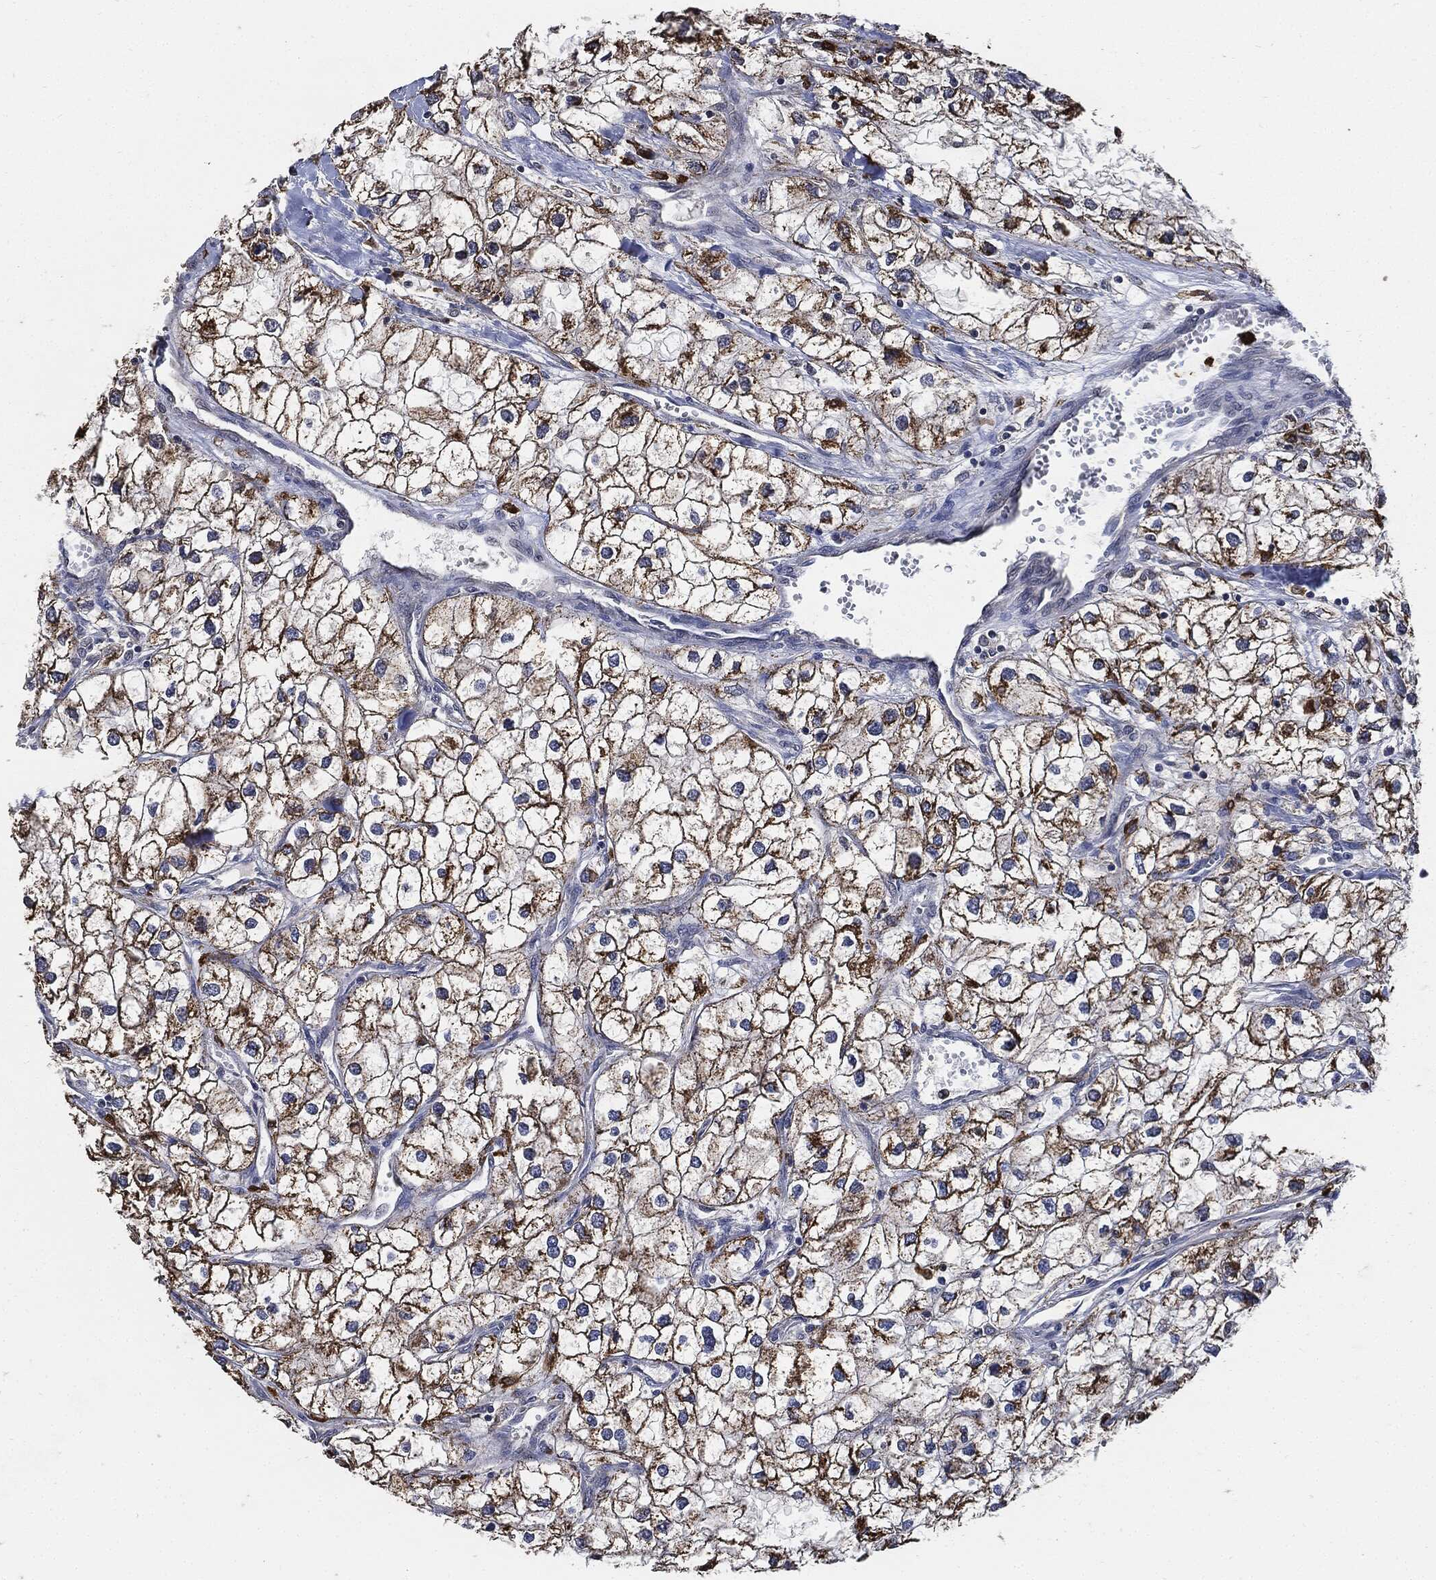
{"staining": {"intensity": "moderate", "quantity": ">75%", "location": "cytoplasmic/membranous"}, "tissue": "renal cancer", "cell_type": "Tumor cells", "image_type": "cancer", "snomed": [{"axis": "morphology", "description": "Adenocarcinoma, NOS"}, {"axis": "topography", "description": "Kidney"}], "caption": "Immunohistochemical staining of adenocarcinoma (renal) displays moderate cytoplasmic/membranous protein staining in approximately >75% of tumor cells.", "gene": "S100A9", "patient": {"sex": "male", "age": 59}}